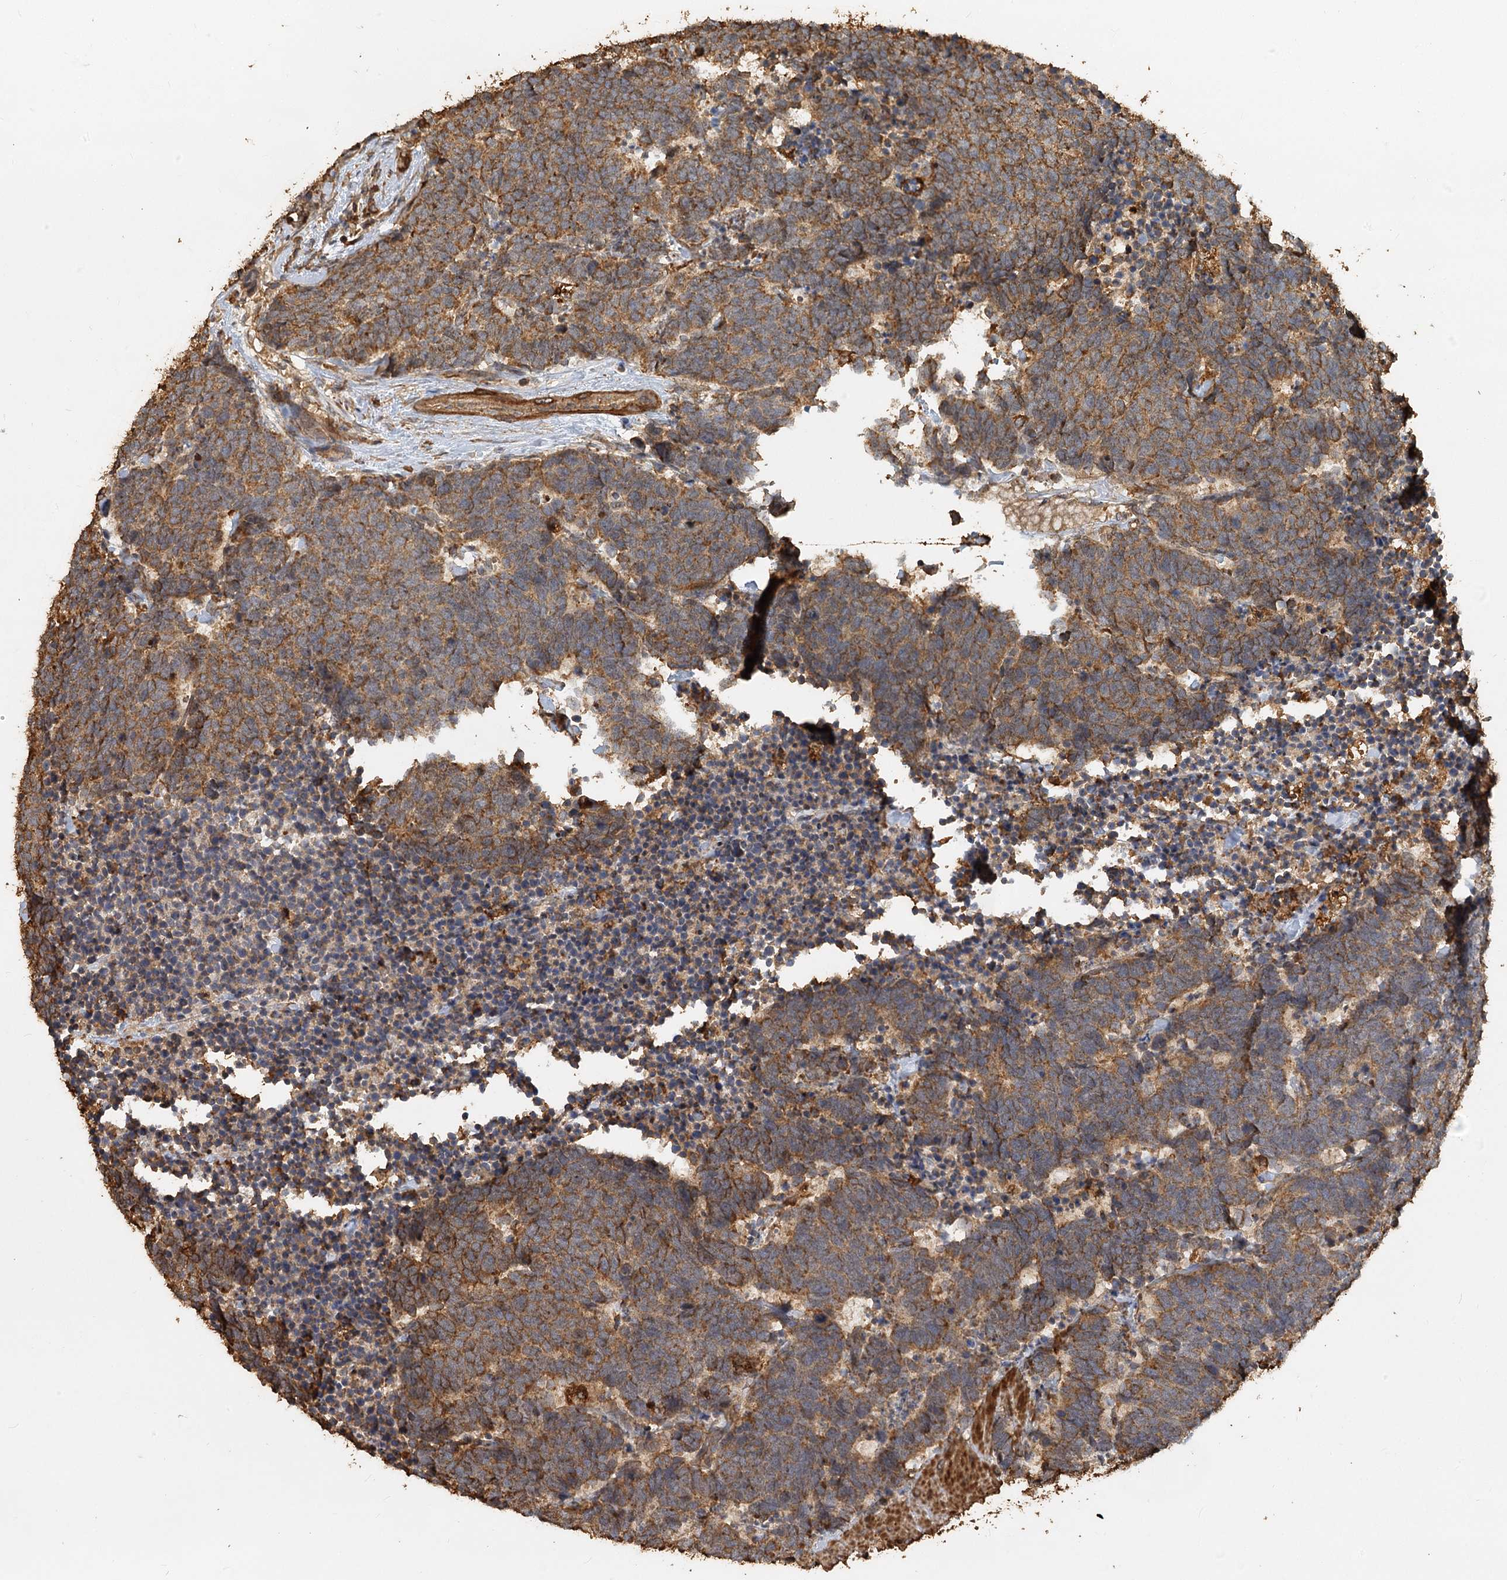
{"staining": {"intensity": "moderate", "quantity": ">75%", "location": "cytoplasmic/membranous"}, "tissue": "carcinoid", "cell_type": "Tumor cells", "image_type": "cancer", "snomed": [{"axis": "morphology", "description": "Carcinoma, NOS"}, {"axis": "morphology", "description": "Carcinoid, malignant, NOS"}, {"axis": "topography", "description": "Urinary bladder"}], "caption": "A histopathology image of human carcinoid stained for a protein exhibits moderate cytoplasmic/membranous brown staining in tumor cells.", "gene": "PIK3C2A", "patient": {"sex": "male", "age": 57}}